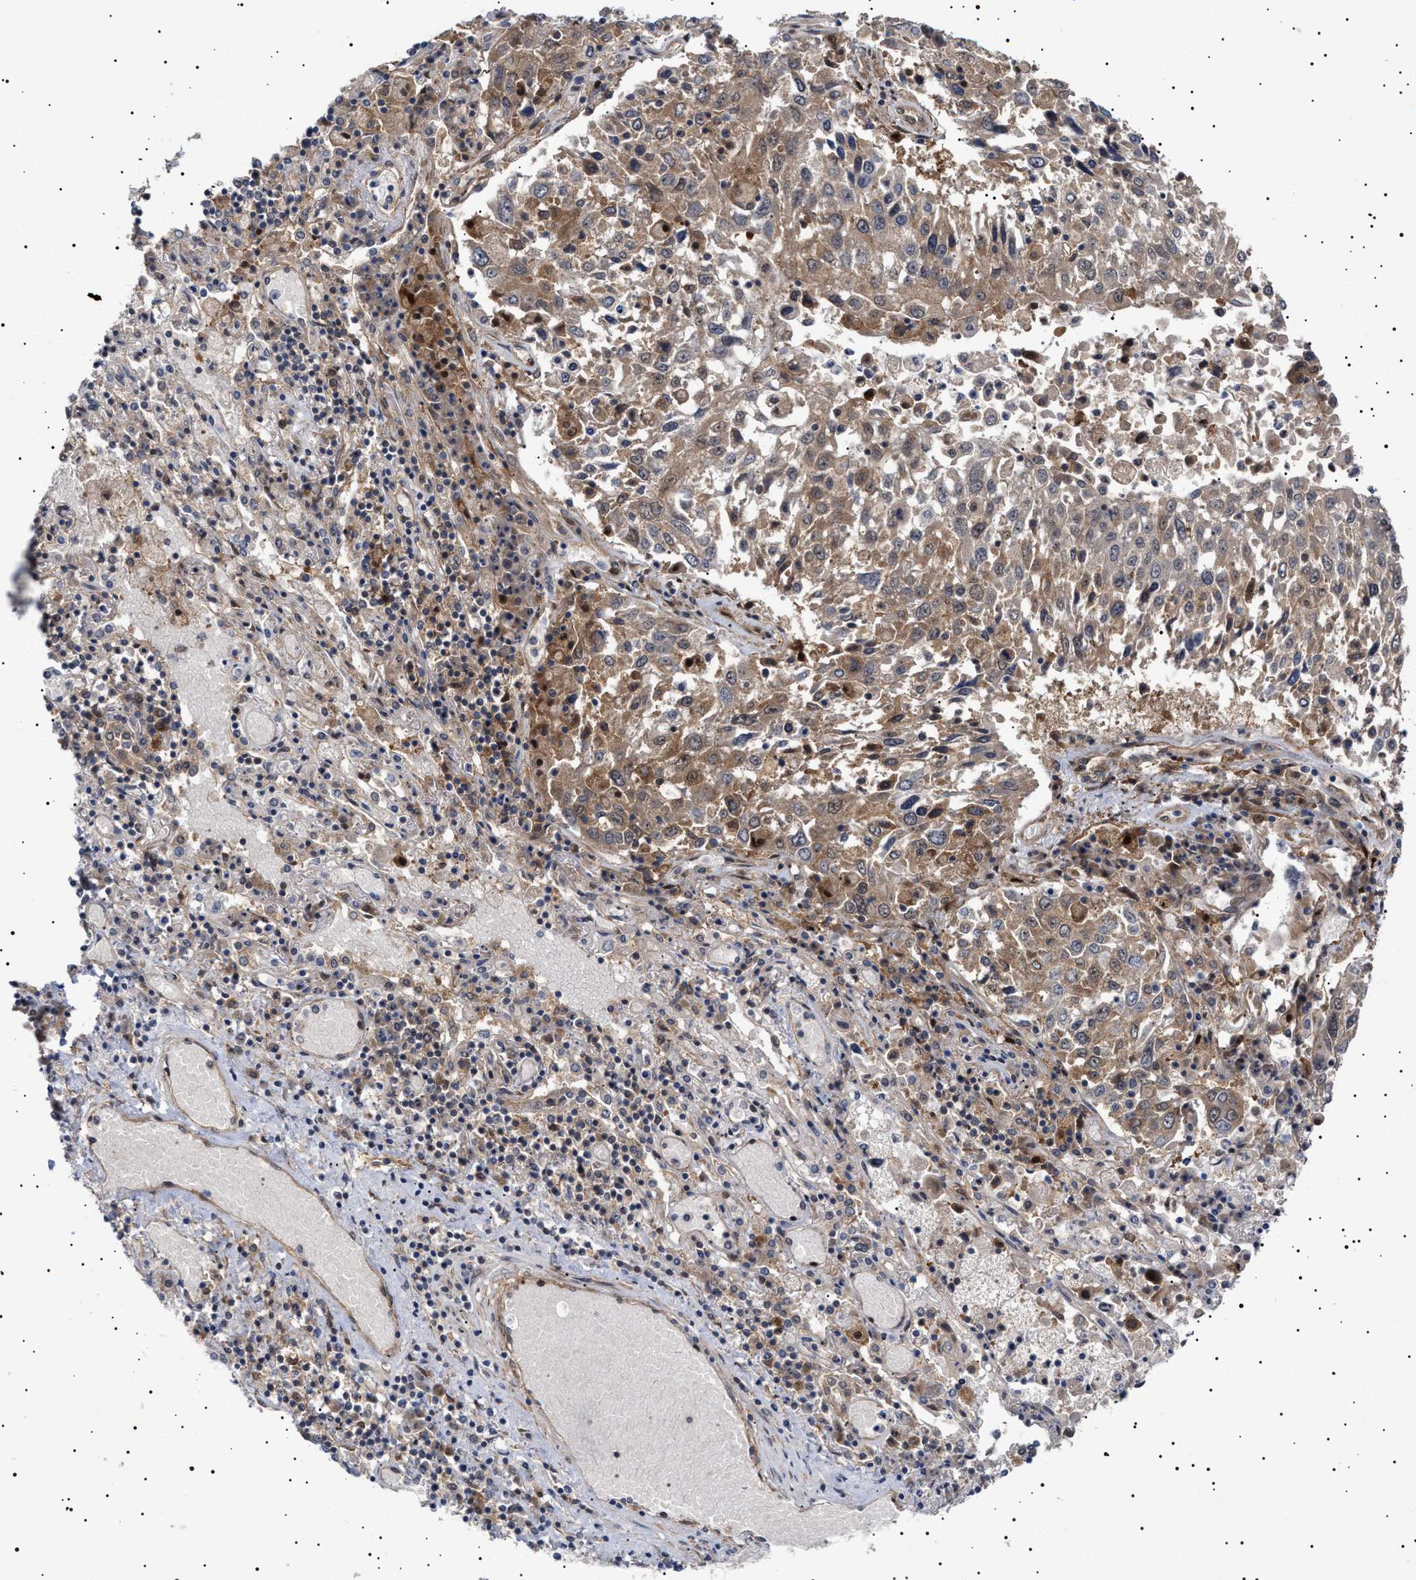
{"staining": {"intensity": "weak", "quantity": ">75%", "location": "cytoplasmic/membranous"}, "tissue": "lung cancer", "cell_type": "Tumor cells", "image_type": "cancer", "snomed": [{"axis": "morphology", "description": "Squamous cell carcinoma, NOS"}, {"axis": "topography", "description": "Lung"}], "caption": "This histopathology image reveals immunohistochemistry staining of human lung cancer, with low weak cytoplasmic/membranous expression in about >75% of tumor cells.", "gene": "NPLOC4", "patient": {"sex": "male", "age": 65}}